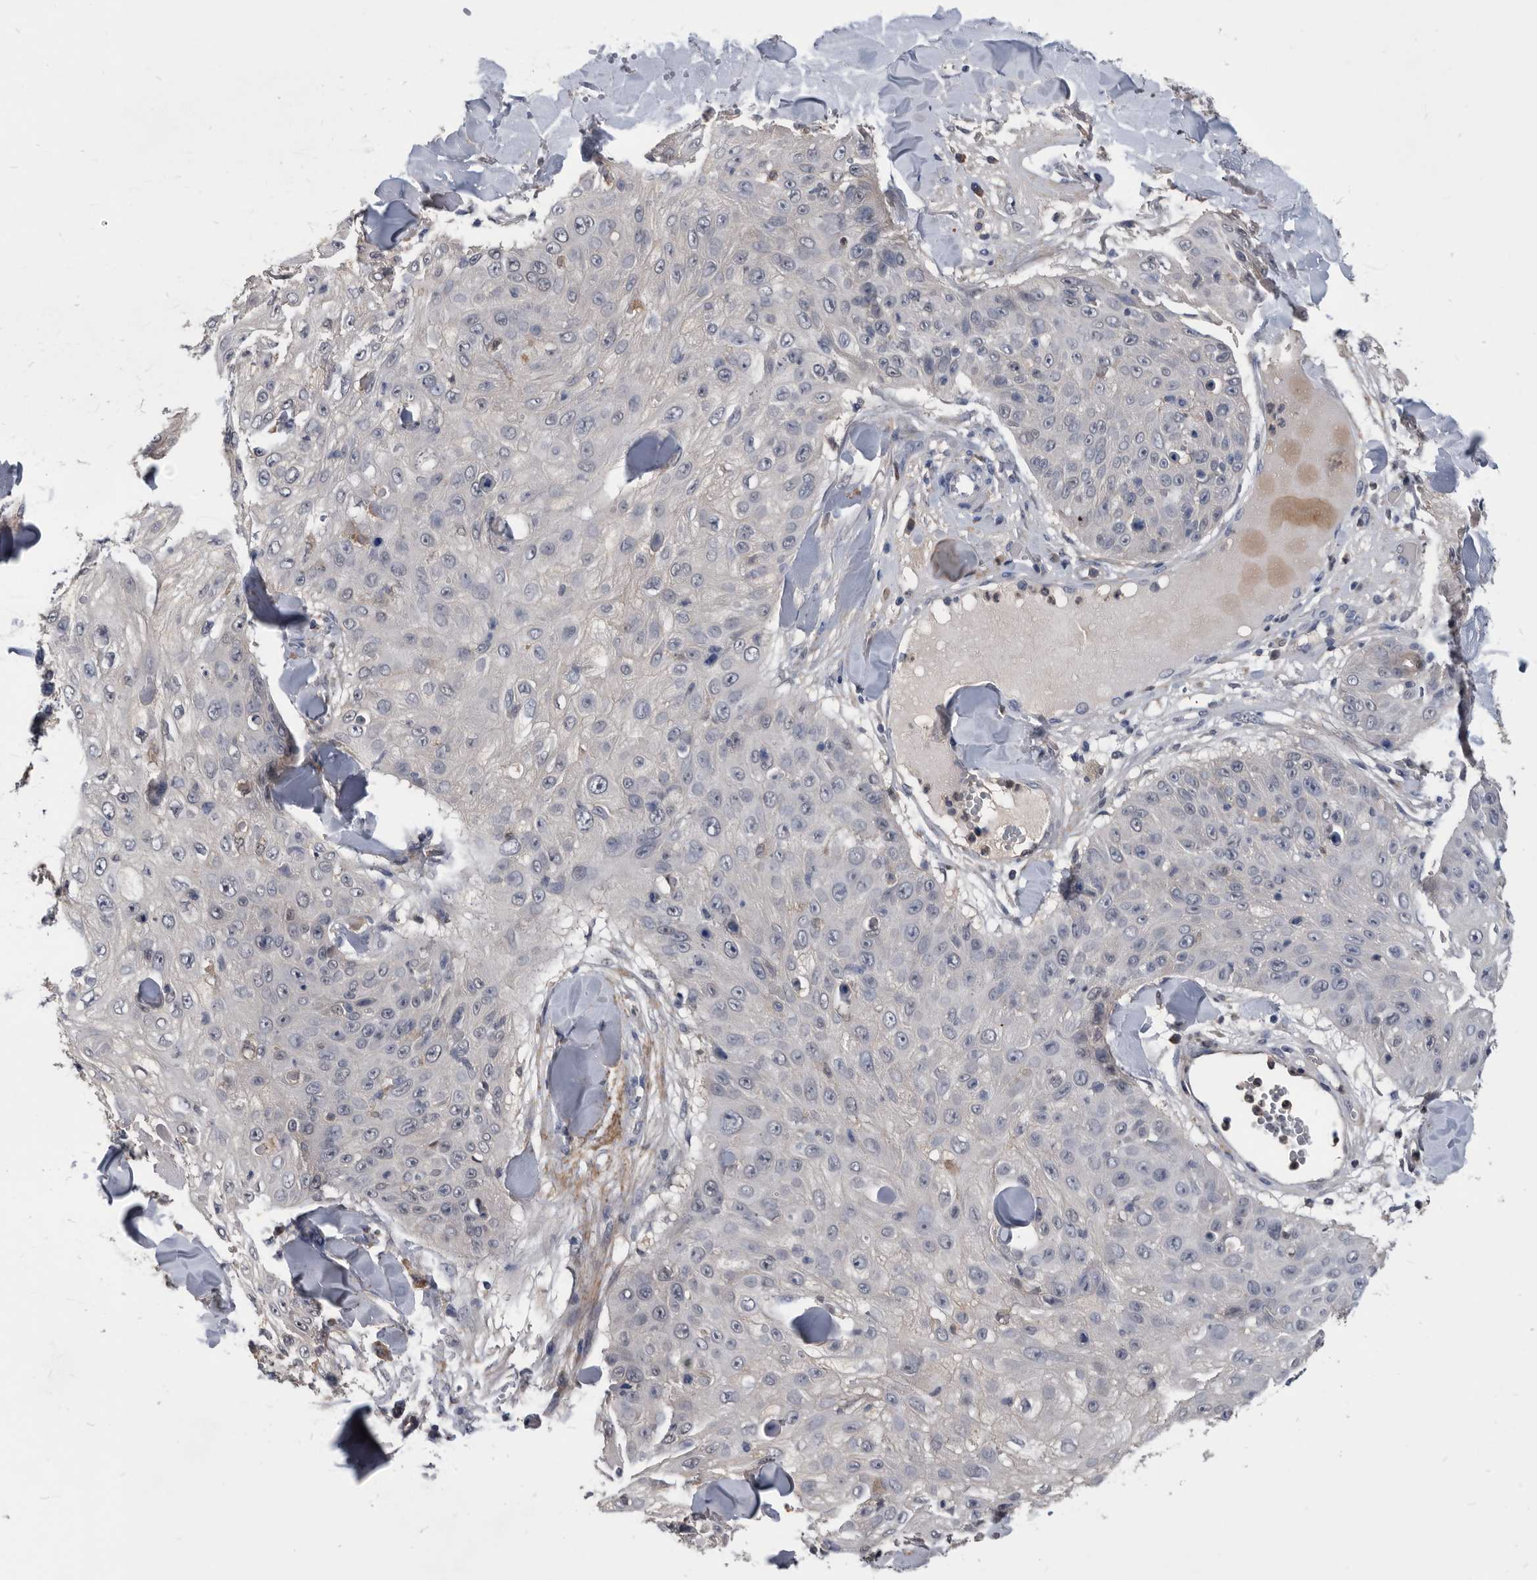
{"staining": {"intensity": "negative", "quantity": "none", "location": "none"}, "tissue": "skin cancer", "cell_type": "Tumor cells", "image_type": "cancer", "snomed": [{"axis": "morphology", "description": "Squamous cell carcinoma, NOS"}, {"axis": "topography", "description": "Skin"}], "caption": "Histopathology image shows no significant protein positivity in tumor cells of squamous cell carcinoma (skin).", "gene": "PDXK", "patient": {"sex": "male", "age": 86}}